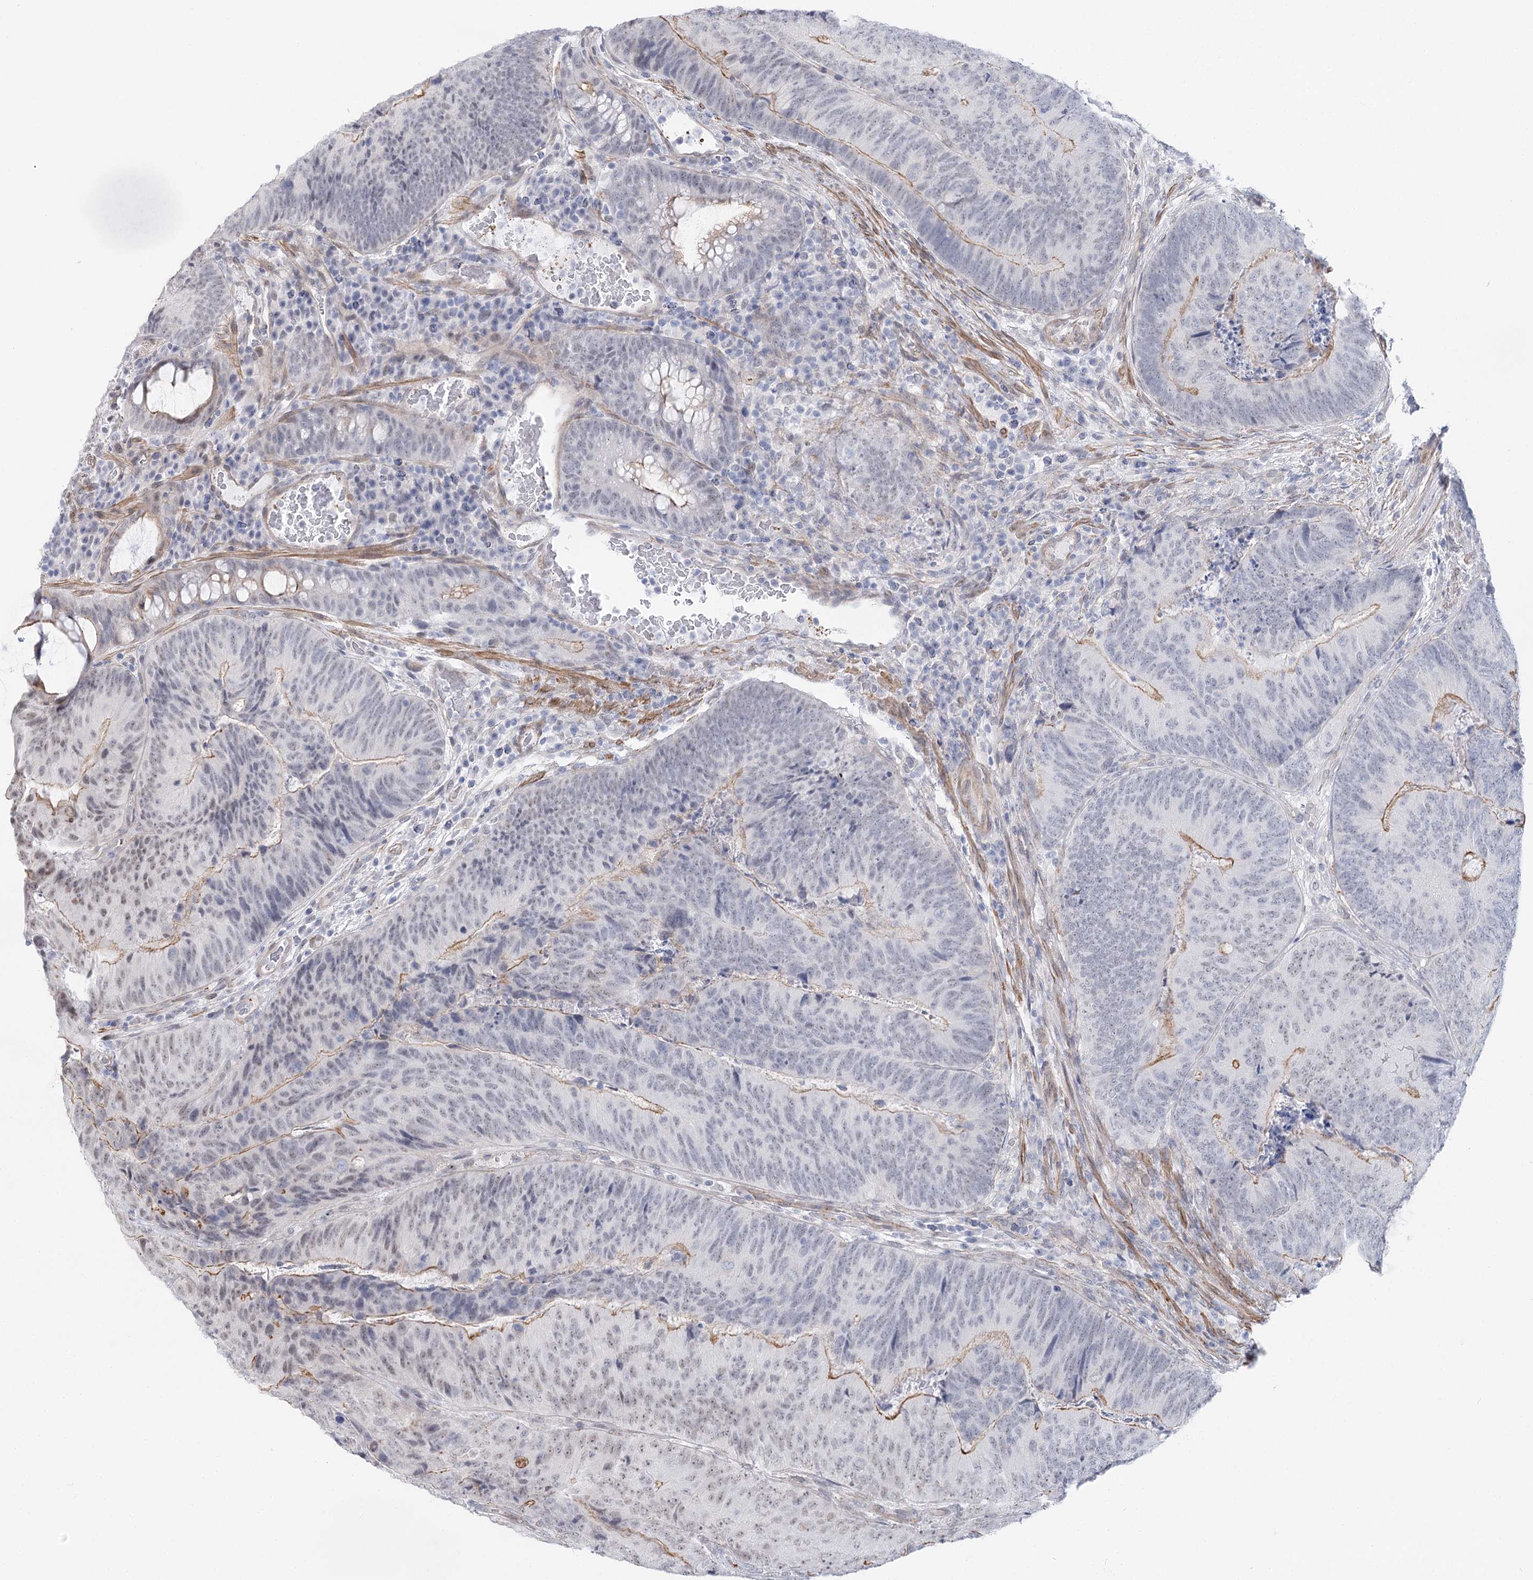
{"staining": {"intensity": "weak", "quantity": "<25%", "location": "nuclear"}, "tissue": "colorectal cancer", "cell_type": "Tumor cells", "image_type": "cancer", "snomed": [{"axis": "morphology", "description": "Adenocarcinoma, NOS"}, {"axis": "topography", "description": "Colon"}], "caption": "Tumor cells show no significant expression in colorectal cancer (adenocarcinoma).", "gene": "AGXT2", "patient": {"sex": "female", "age": 67}}